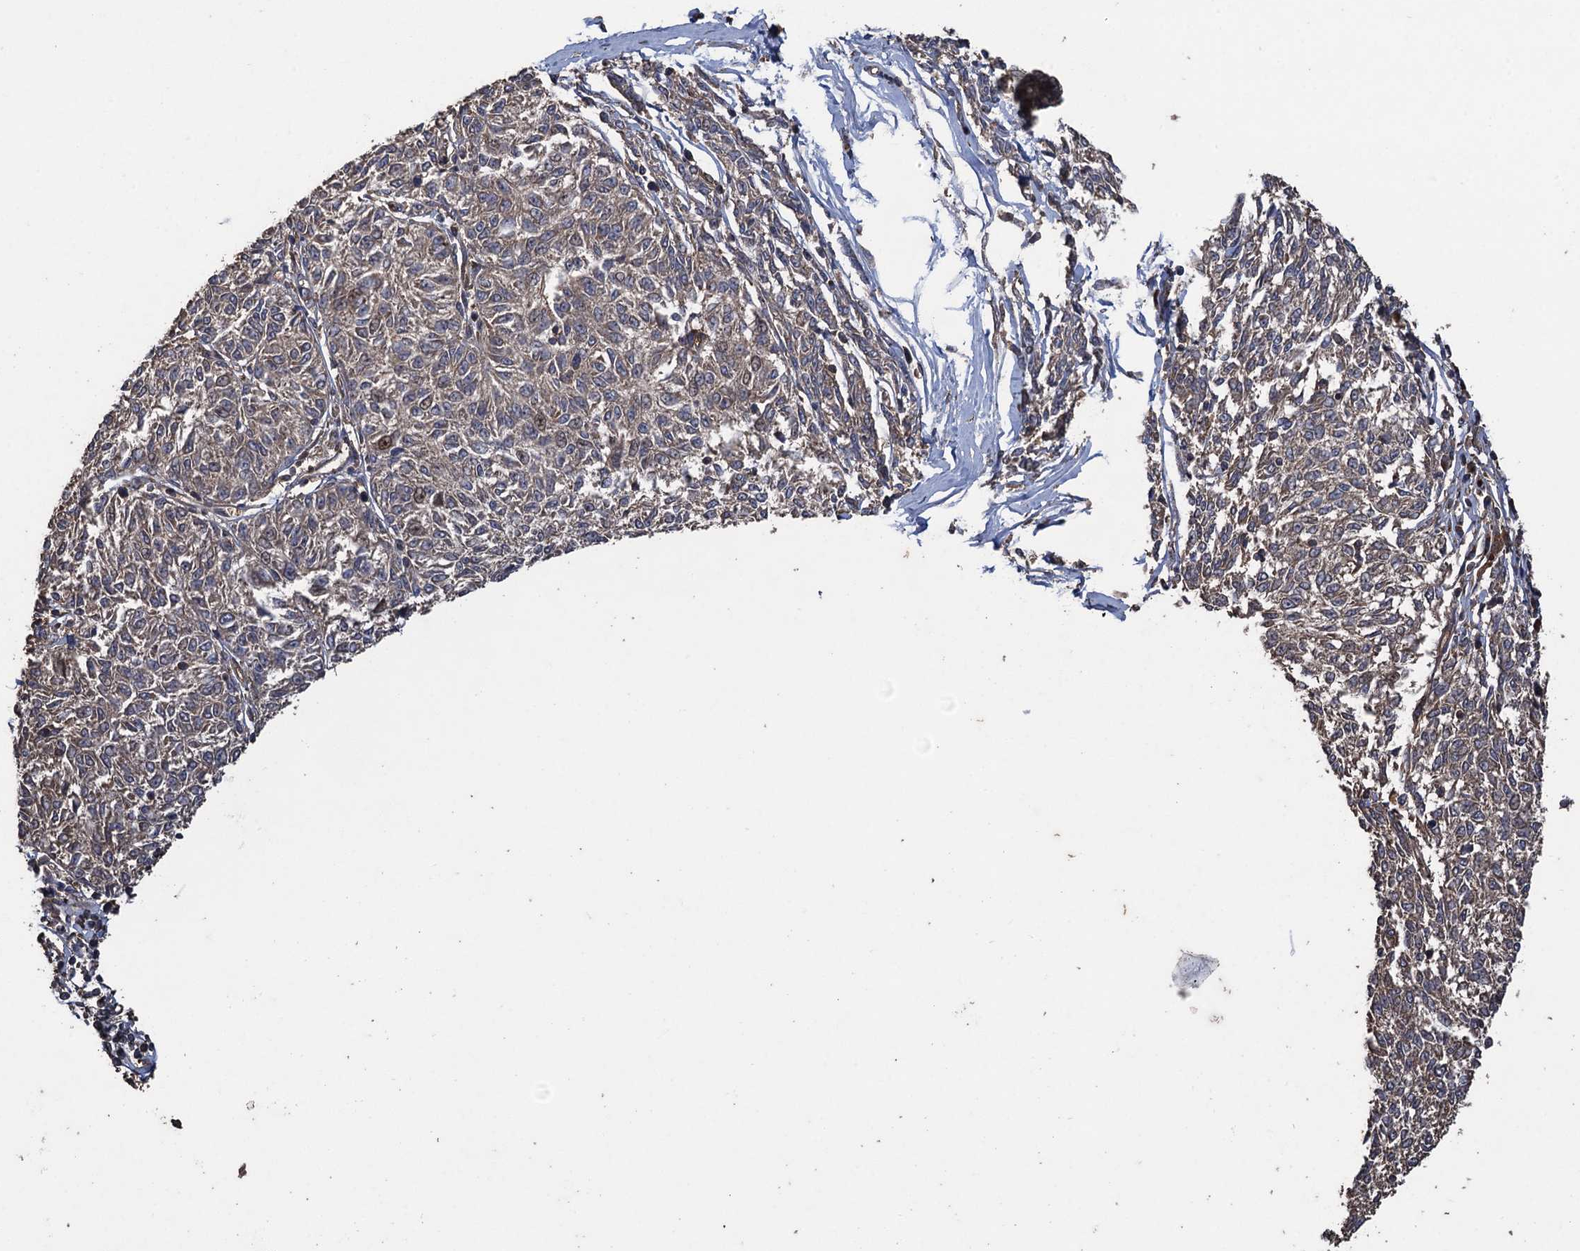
{"staining": {"intensity": "weak", "quantity": "25%-75%", "location": "cytoplasmic/membranous"}, "tissue": "melanoma", "cell_type": "Tumor cells", "image_type": "cancer", "snomed": [{"axis": "morphology", "description": "Malignant melanoma, NOS"}, {"axis": "topography", "description": "Skin"}], "caption": "This photomicrograph shows IHC staining of human melanoma, with low weak cytoplasmic/membranous expression in about 25%-75% of tumor cells.", "gene": "TXNDC11", "patient": {"sex": "female", "age": 72}}